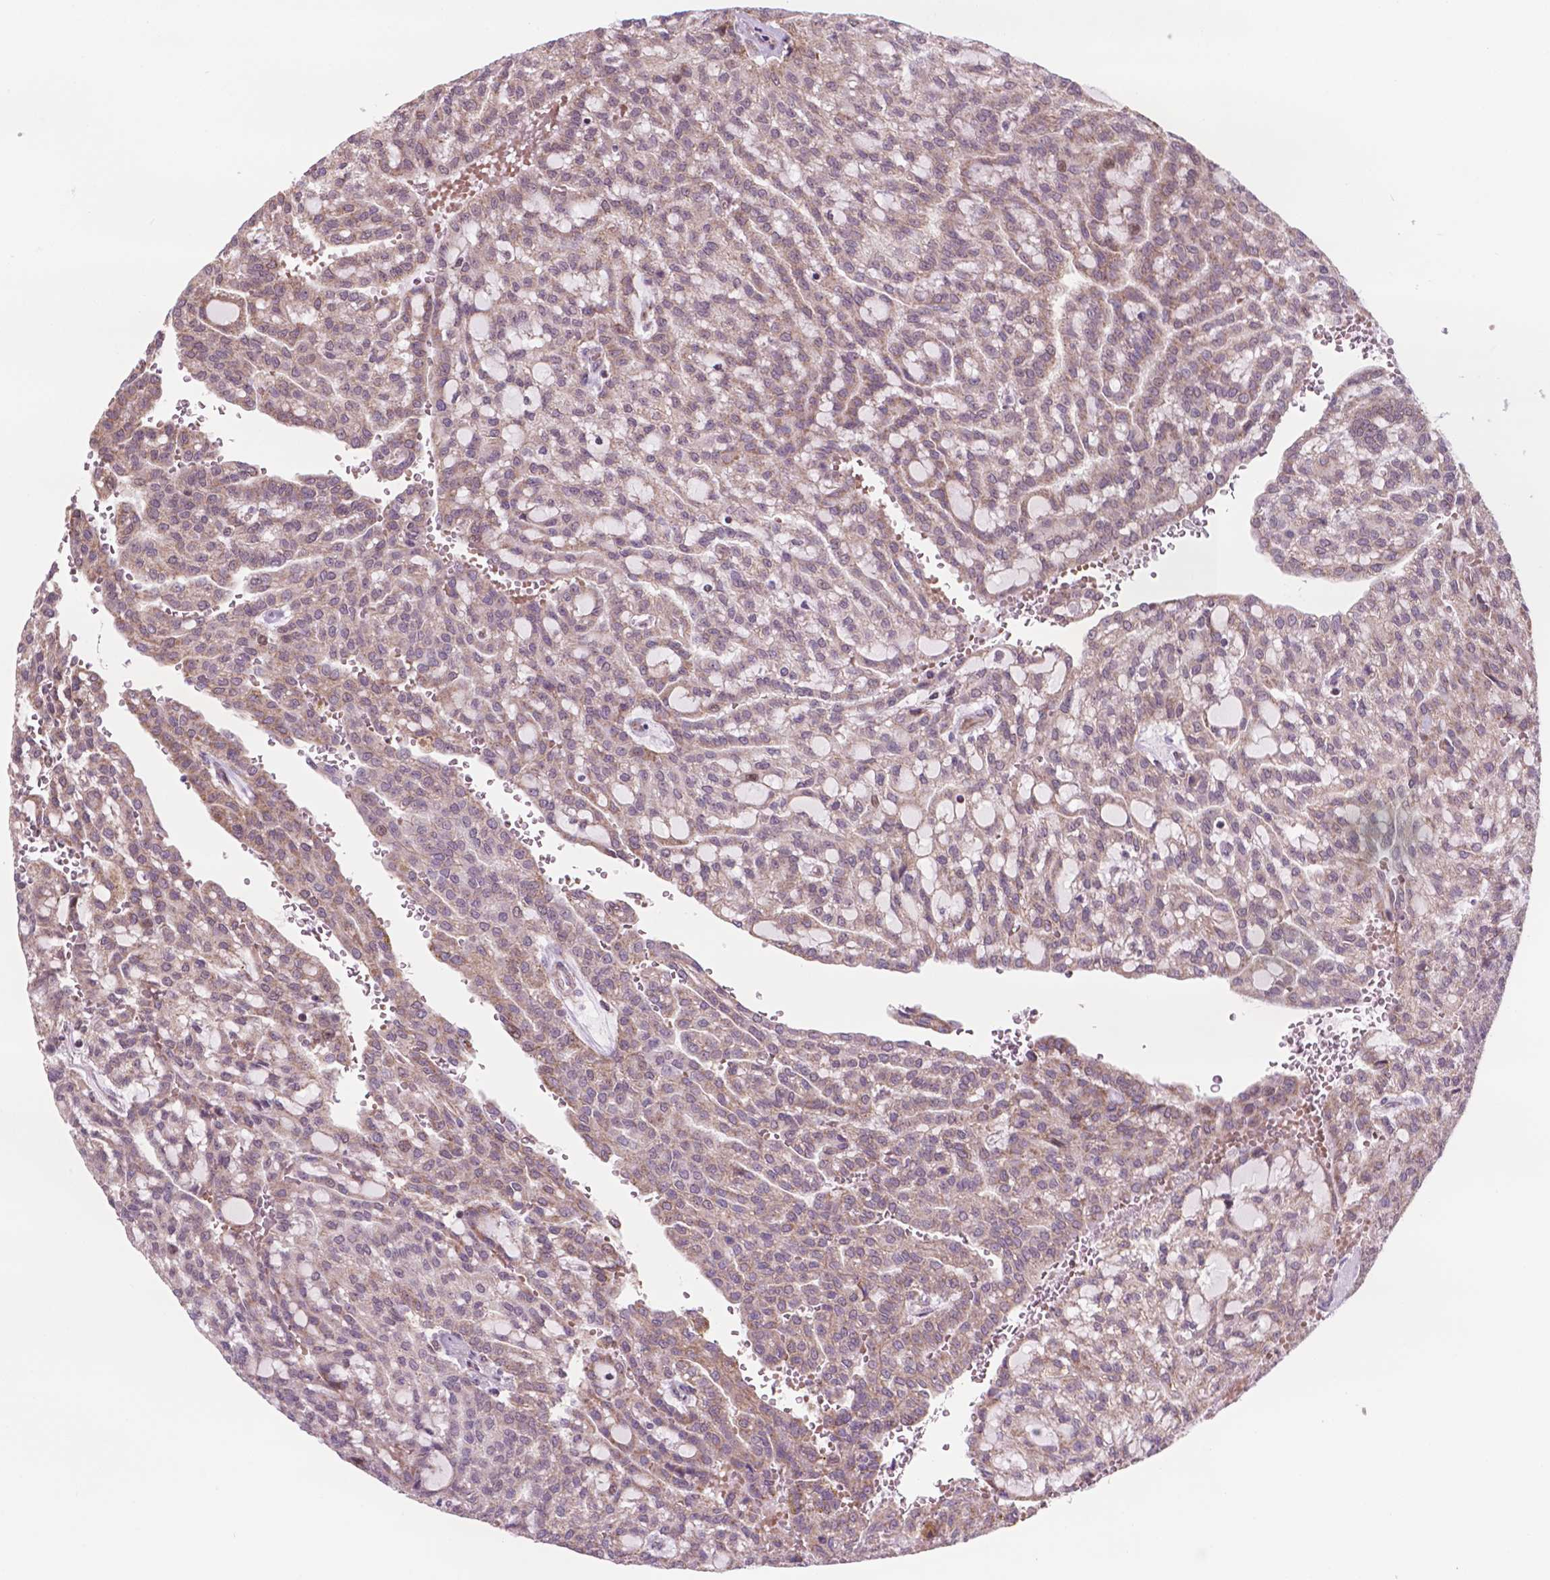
{"staining": {"intensity": "weak", "quantity": ">75%", "location": "cytoplasmic/membranous"}, "tissue": "renal cancer", "cell_type": "Tumor cells", "image_type": "cancer", "snomed": [{"axis": "morphology", "description": "Adenocarcinoma, NOS"}, {"axis": "topography", "description": "Kidney"}], "caption": "Immunohistochemical staining of human renal cancer (adenocarcinoma) shows low levels of weak cytoplasmic/membranous staining in approximately >75% of tumor cells.", "gene": "NDUFA10", "patient": {"sex": "male", "age": 63}}